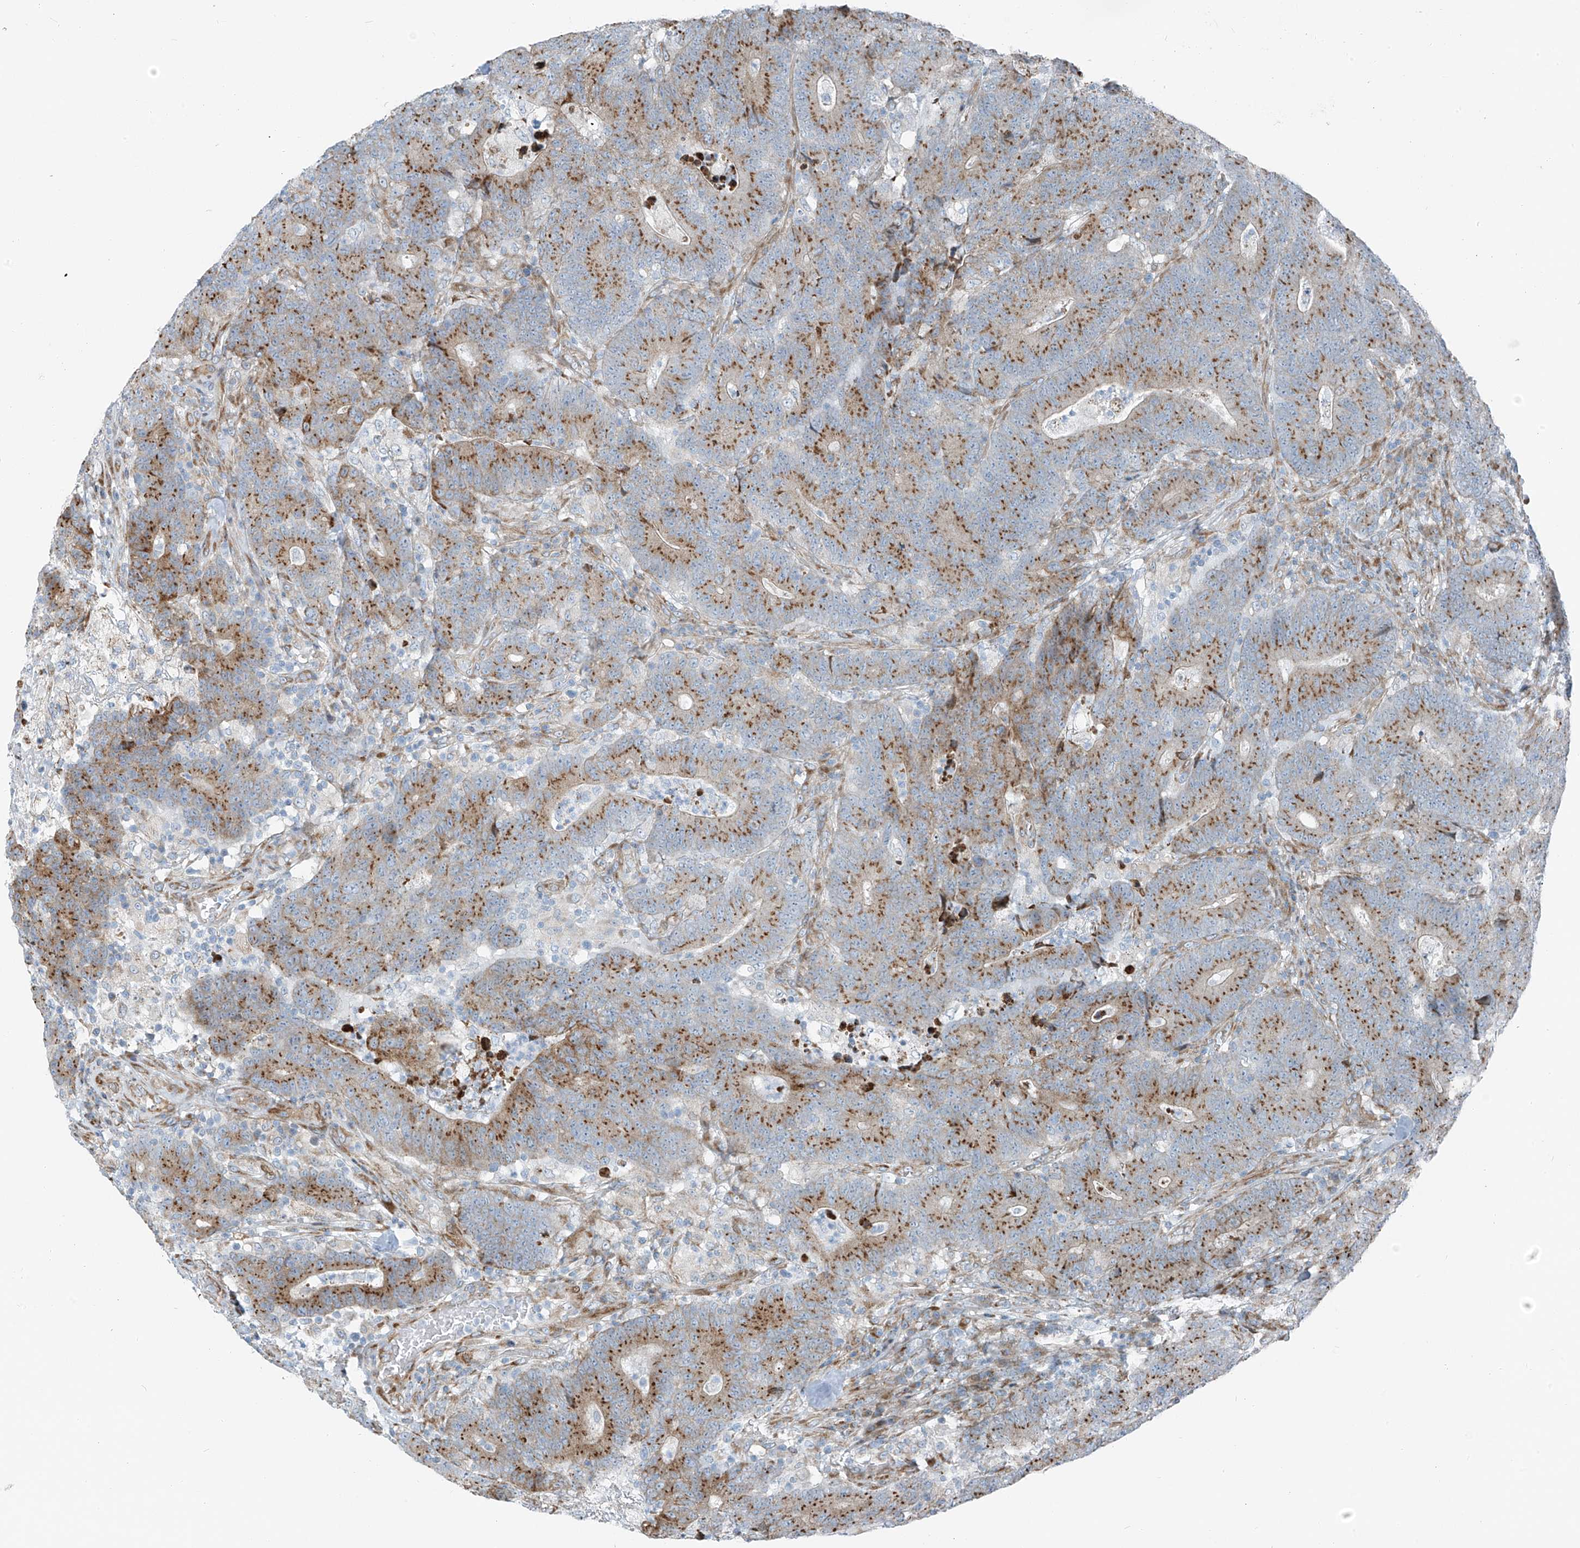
{"staining": {"intensity": "moderate", "quantity": "25%-75%", "location": "cytoplasmic/membranous"}, "tissue": "colorectal cancer", "cell_type": "Tumor cells", "image_type": "cancer", "snomed": [{"axis": "morphology", "description": "Normal tissue, NOS"}, {"axis": "morphology", "description": "Adenocarcinoma, NOS"}, {"axis": "topography", "description": "Colon"}], "caption": "Immunohistochemistry image of adenocarcinoma (colorectal) stained for a protein (brown), which displays medium levels of moderate cytoplasmic/membranous expression in approximately 25%-75% of tumor cells.", "gene": "HIC2", "patient": {"sex": "female", "age": 75}}